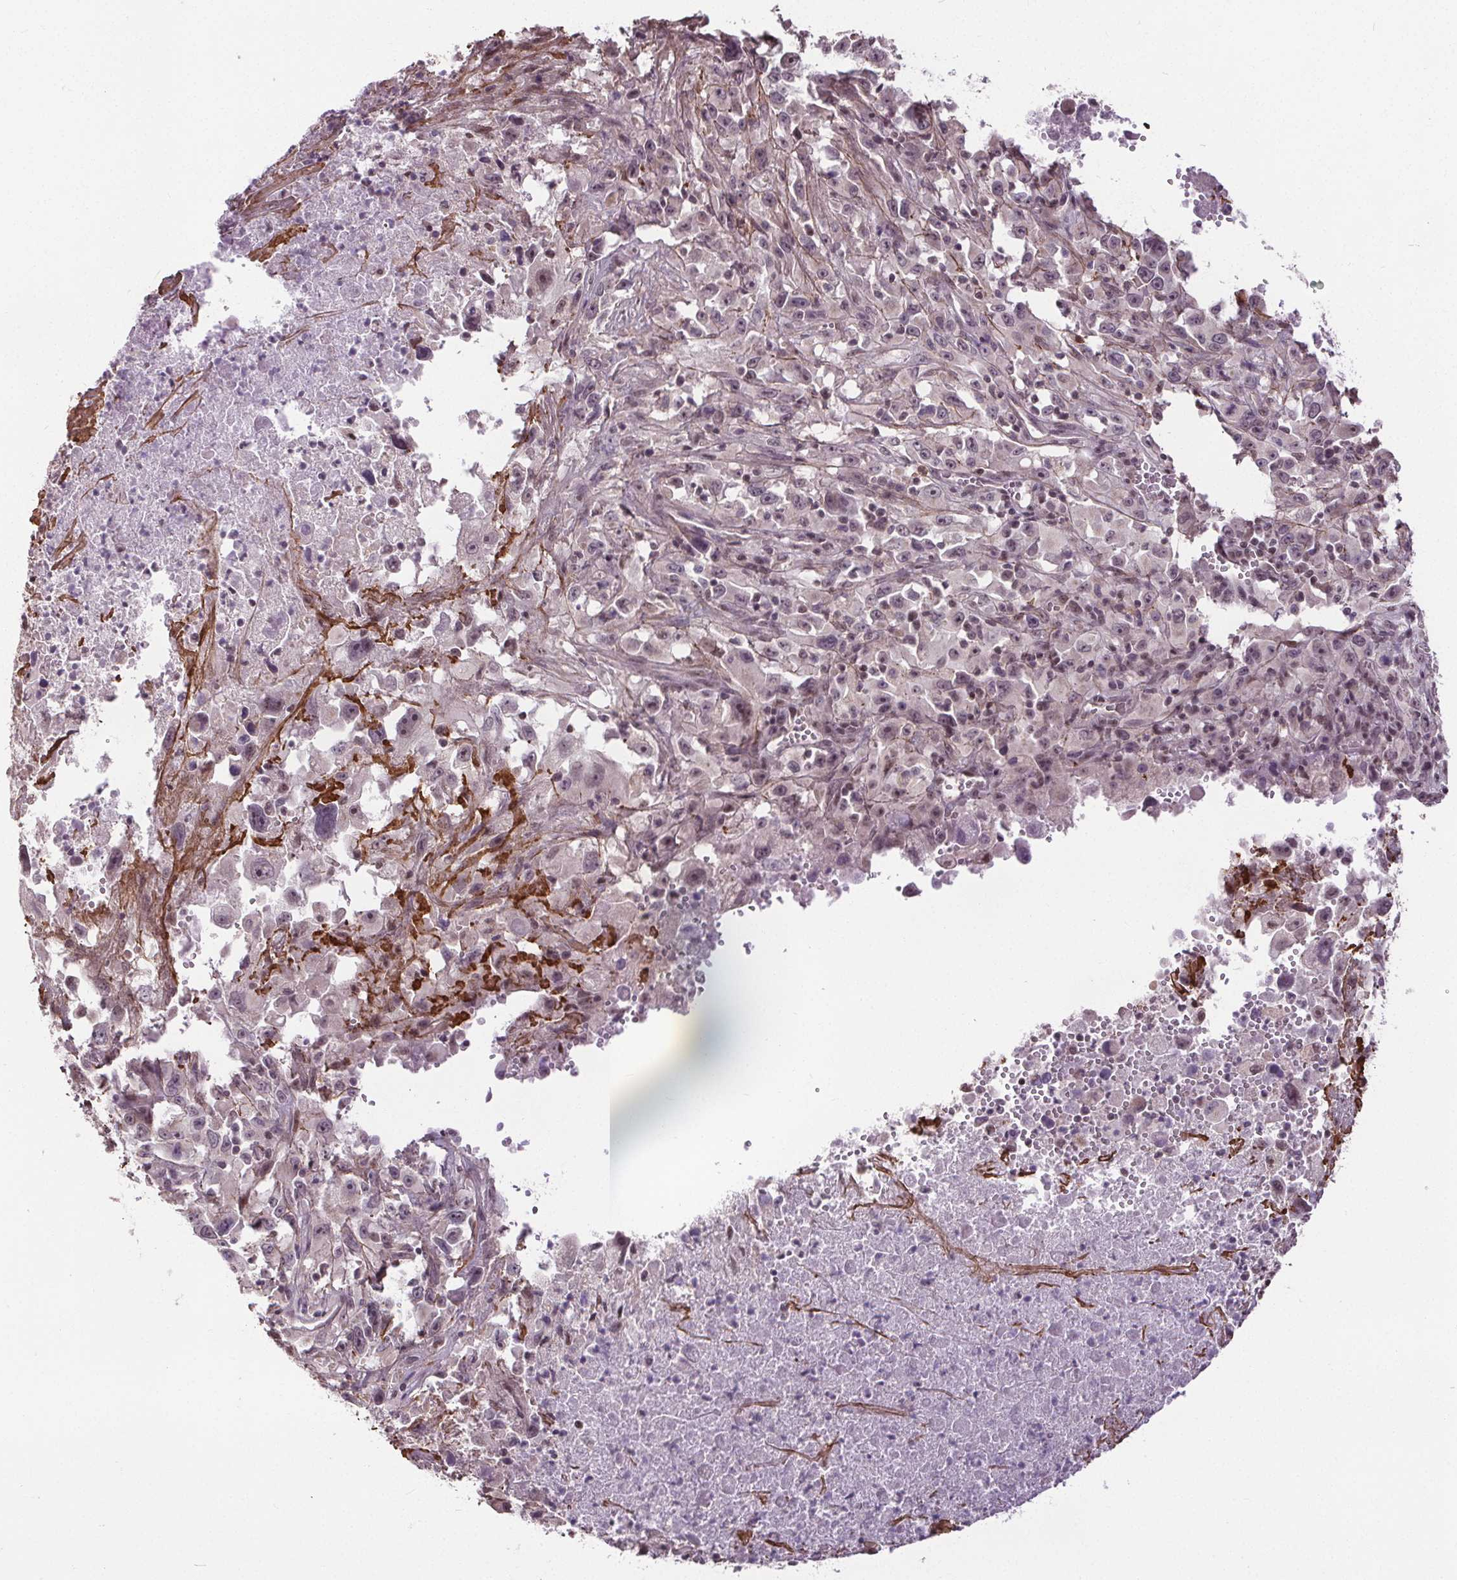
{"staining": {"intensity": "negative", "quantity": "none", "location": "none"}, "tissue": "melanoma", "cell_type": "Tumor cells", "image_type": "cancer", "snomed": [{"axis": "morphology", "description": "Malignant melanoma, Metastatic site"}, {"axis": "topography", "description": "Soft tissue"}], "caption": "Immunohistochemical staining of human malignant melanoma (metastatic site) reveals no significant staining in tumor cells. (DAB (3,3'-diaminobenzidine) IHC visualized using brightfield microscopy, high magnification).", "gene": "KIAA0232", "patient": {"sex": "male", "age": 50}}